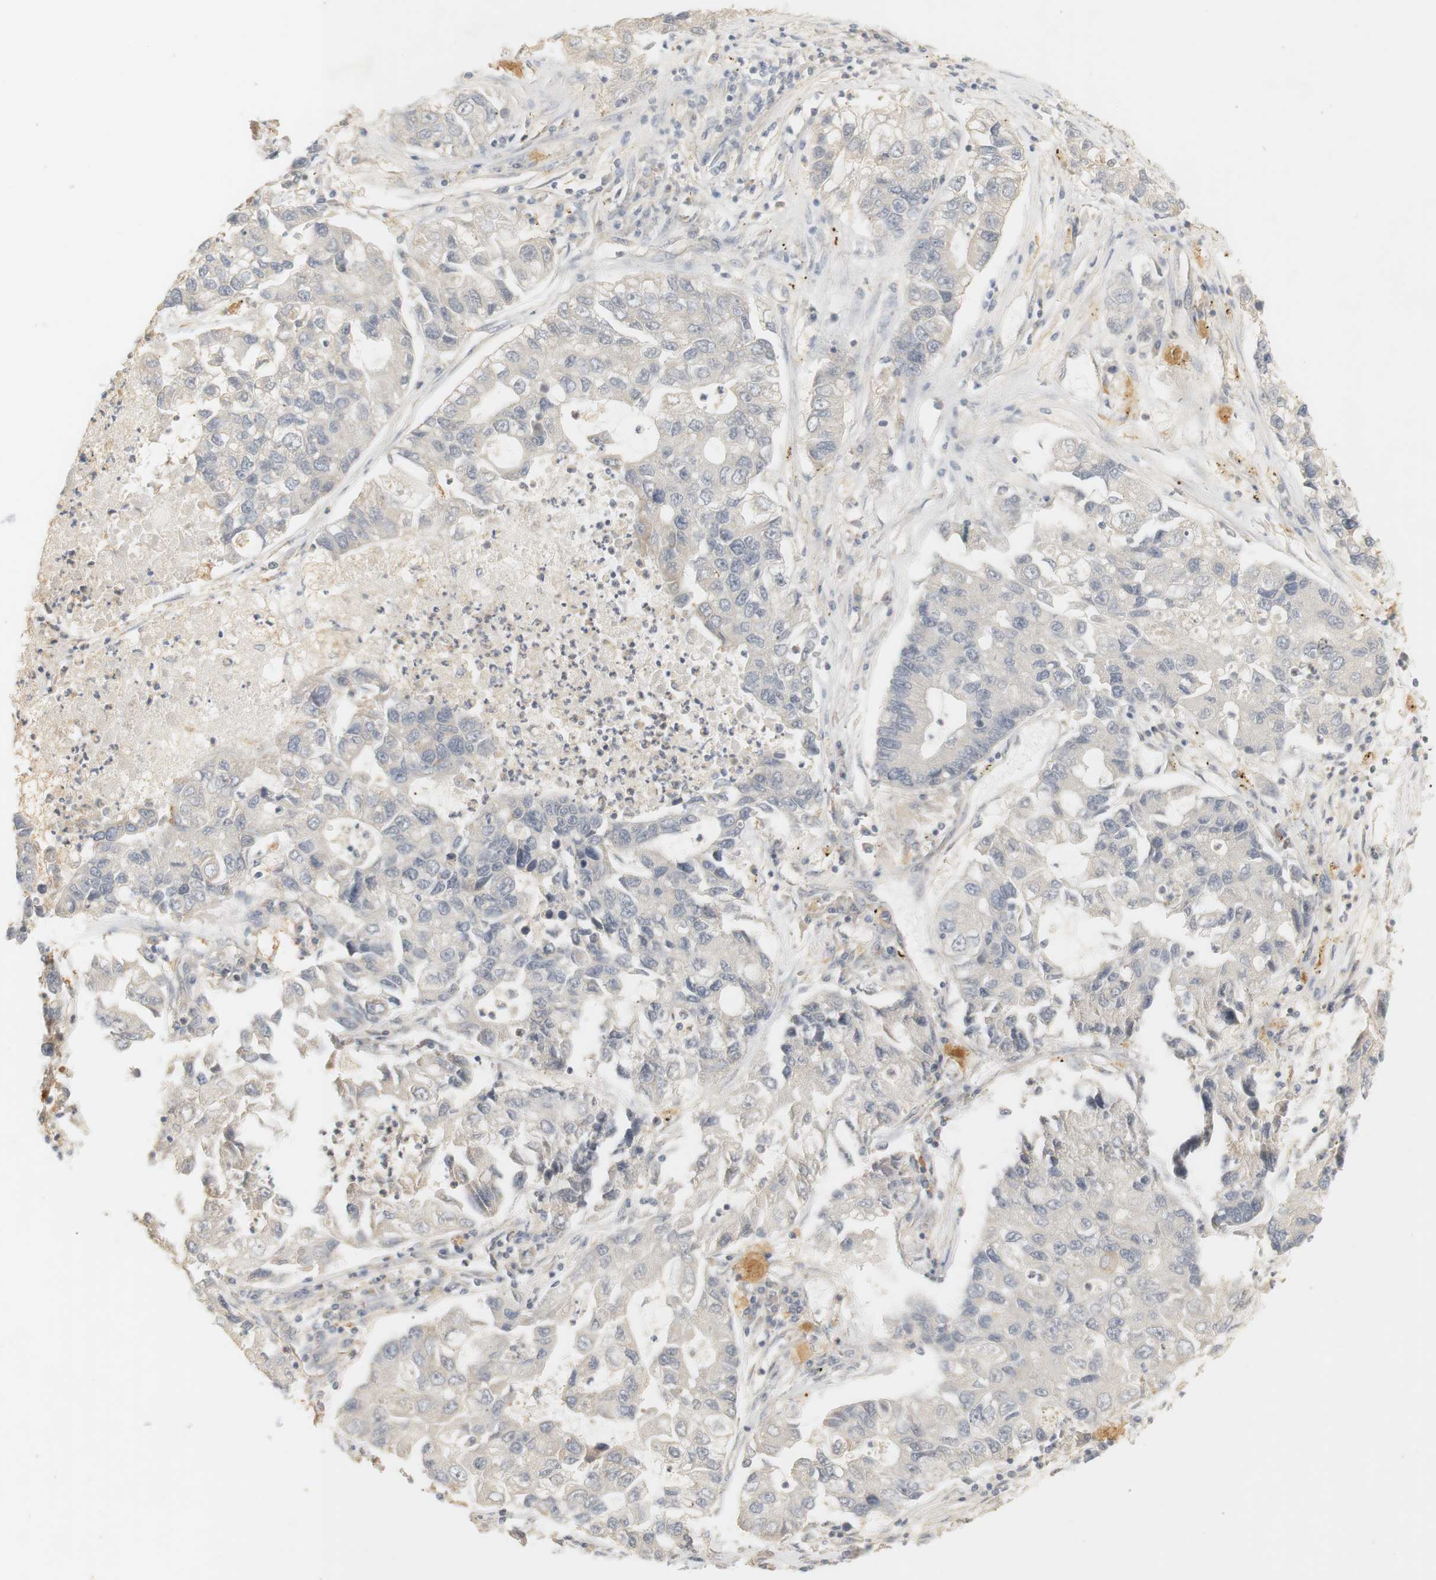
{"staining": {"intensity": "negative", "quantity": "none", "location": "none"}, "tissue": "lung cancer", "cell_type": "Tumor cells", "image_type": "cancer", "snomed": [{"axis": "morphology", "description": "Adenocarcinoma, NOS"}, {"axis": "topography", "description": "Lung"}], "caption": "Histopathology image shows no significant protein expression in tumor cells of lung cancer (adenocarcinoma).", "gene": "RTN3", "patient": {"sex": "female", "age": 51}}